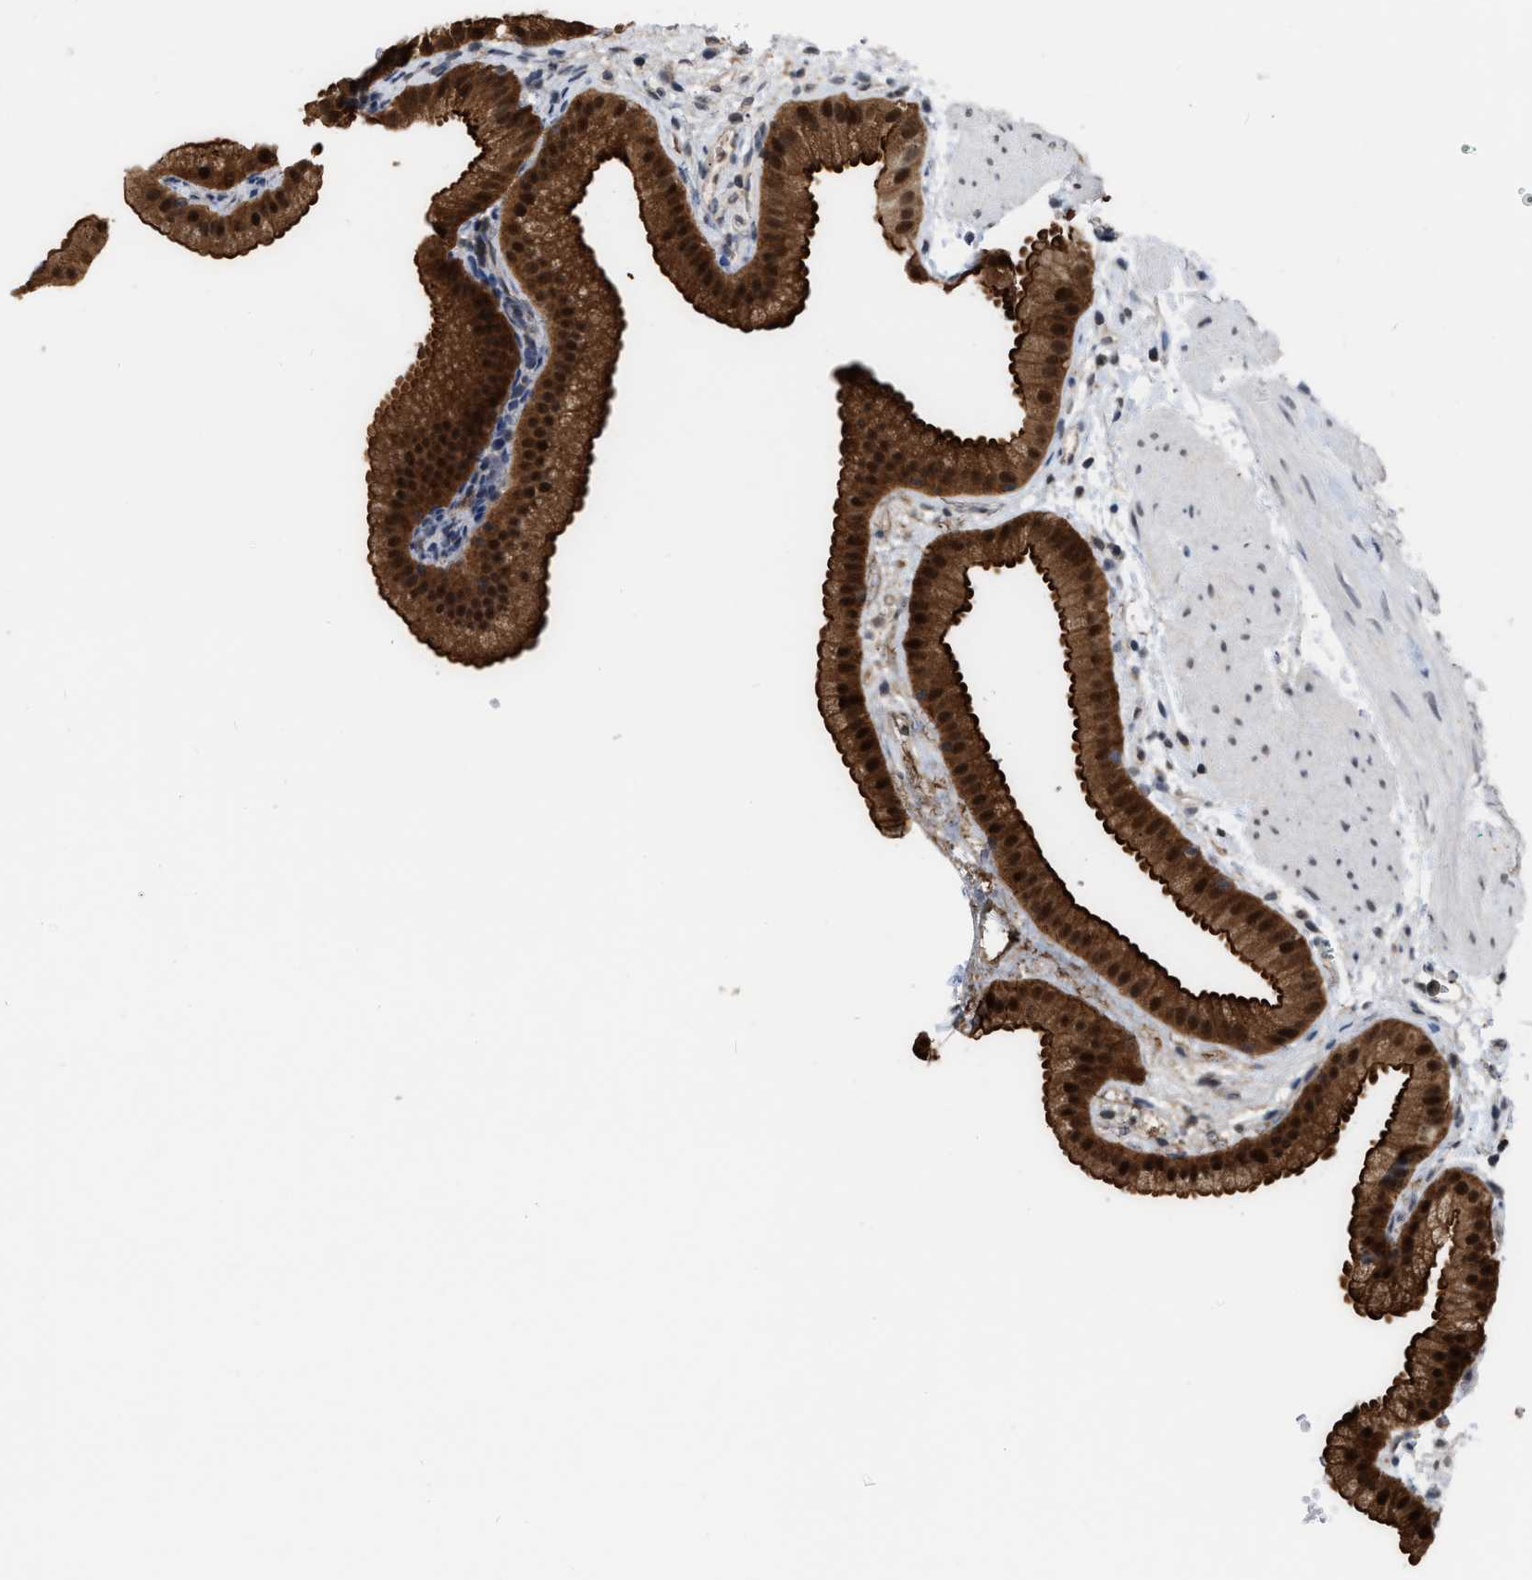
{"staining": {"intensity": "strong", "quantity": ">75%", "location": "cytoplasmic/membranous,nuclear"}, "tissue": "gallbladder", "cell_type": "Glandular cells", "image_type": "normal", "snomed": [{"axis": "morphology", "description": "Normal tissue, NOS"}, {"axis": "topography", "description": "Gallbladder"}], "caption": "Protein analysis of normal gallbladder exhibits strong cytoplasmic/membranous,nuclear expression in about >75% of glandular cells.", "gene": "BAIAP2L1", "patient": {"sex": "female", "age": 64}}